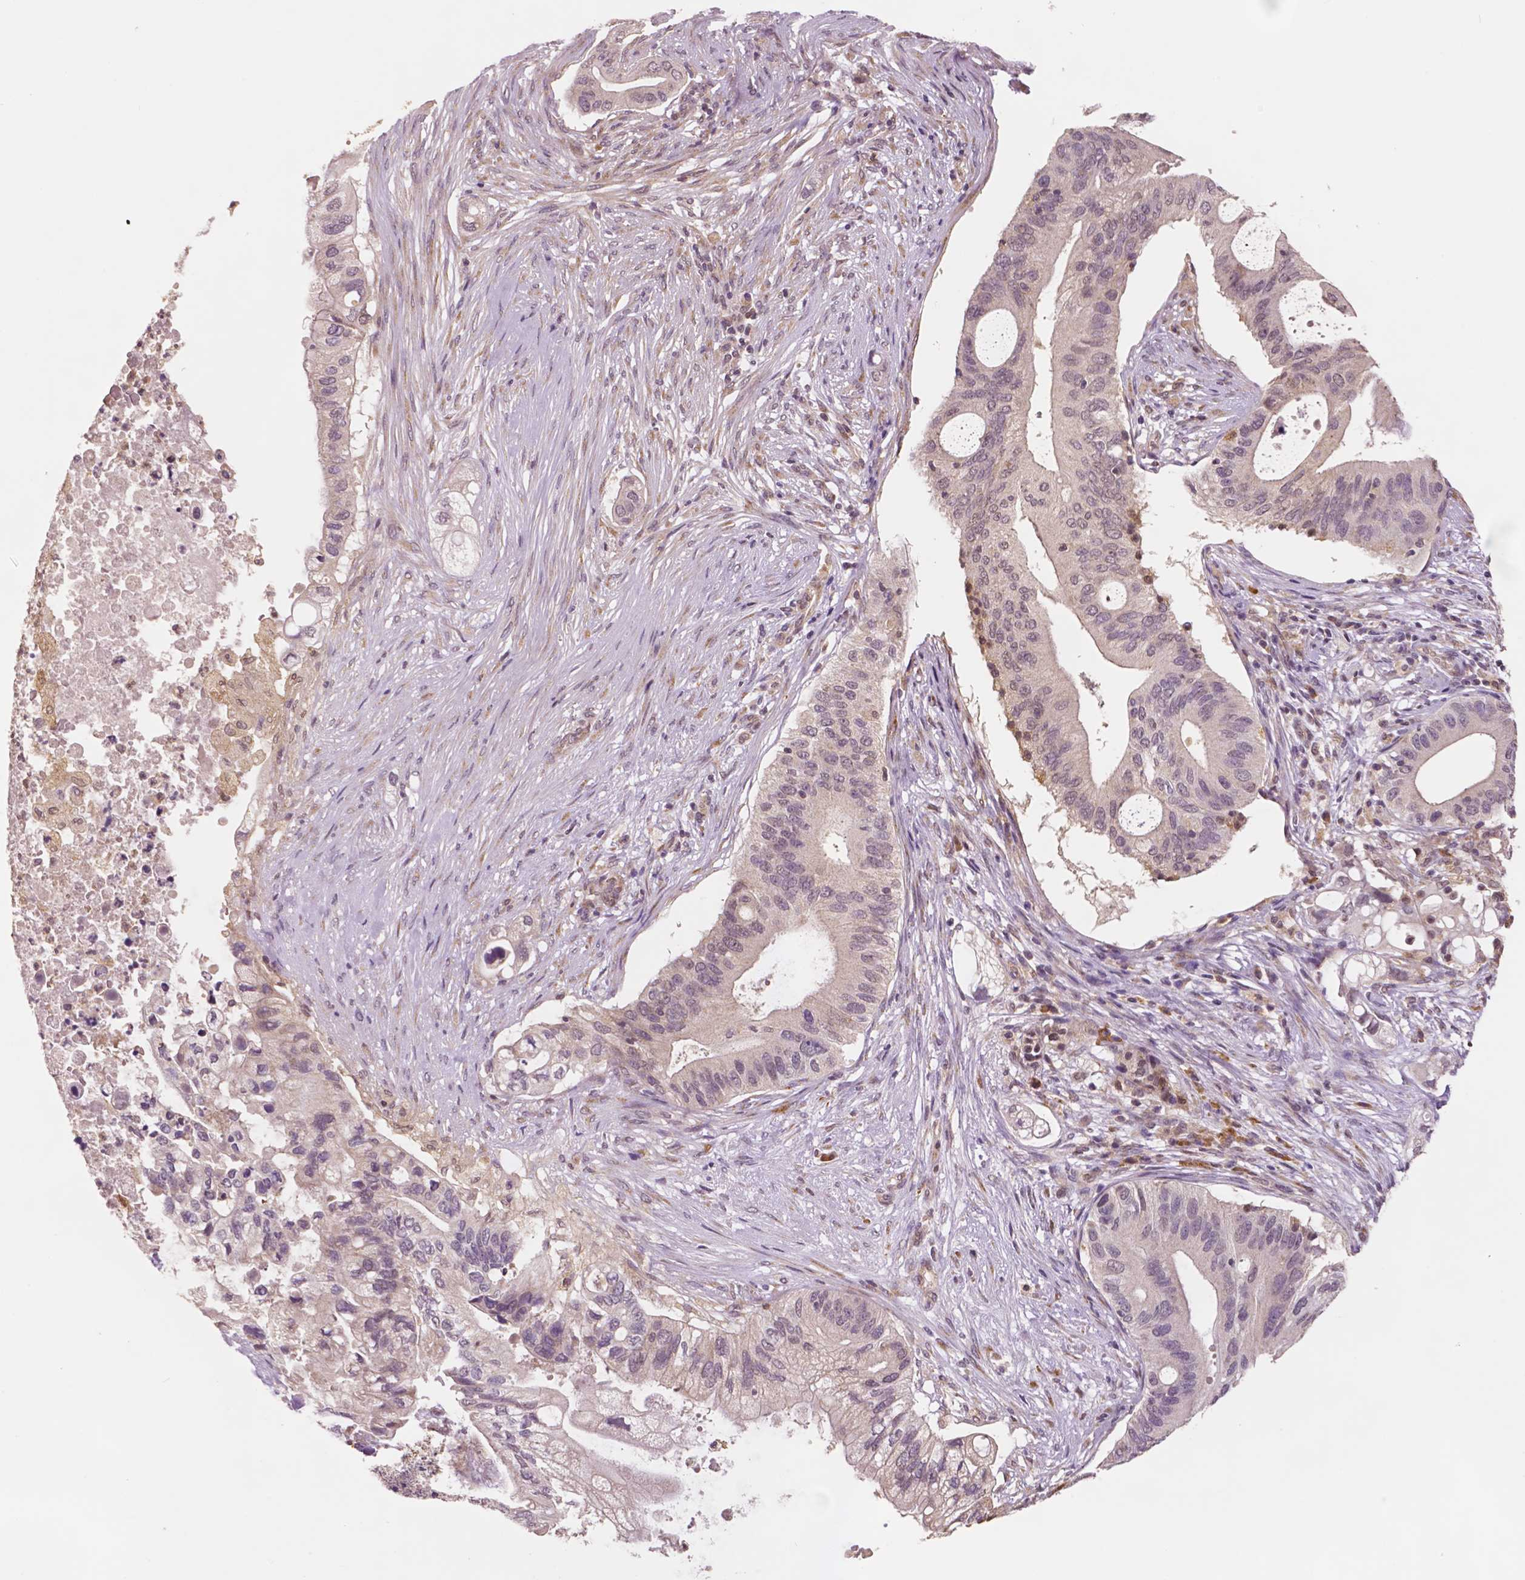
{"staining": {"intensity": "negative", "quantity": "none", "location": "none"}, "tissue": "pancreatic cancer", "cell_type": "Tumor cells", "image_type": "cancer", "snomed": [{"axis": "morphology", "description": "Adenocarcinoma, NOS"}, {"axis": "topography", "description": "Pancreas"}], "caption": "This is a photomicrograph of IHC staining of adenocarcinoma (pancreatic), which shows no positivity in tumor cells. (DAB (3,3'-diaminobenzidine) immunohistochemistry visualized using brightfield microscopy, high magnification).", "gene": "STAT3", "patient": {"sex": "female", "age": 72}}